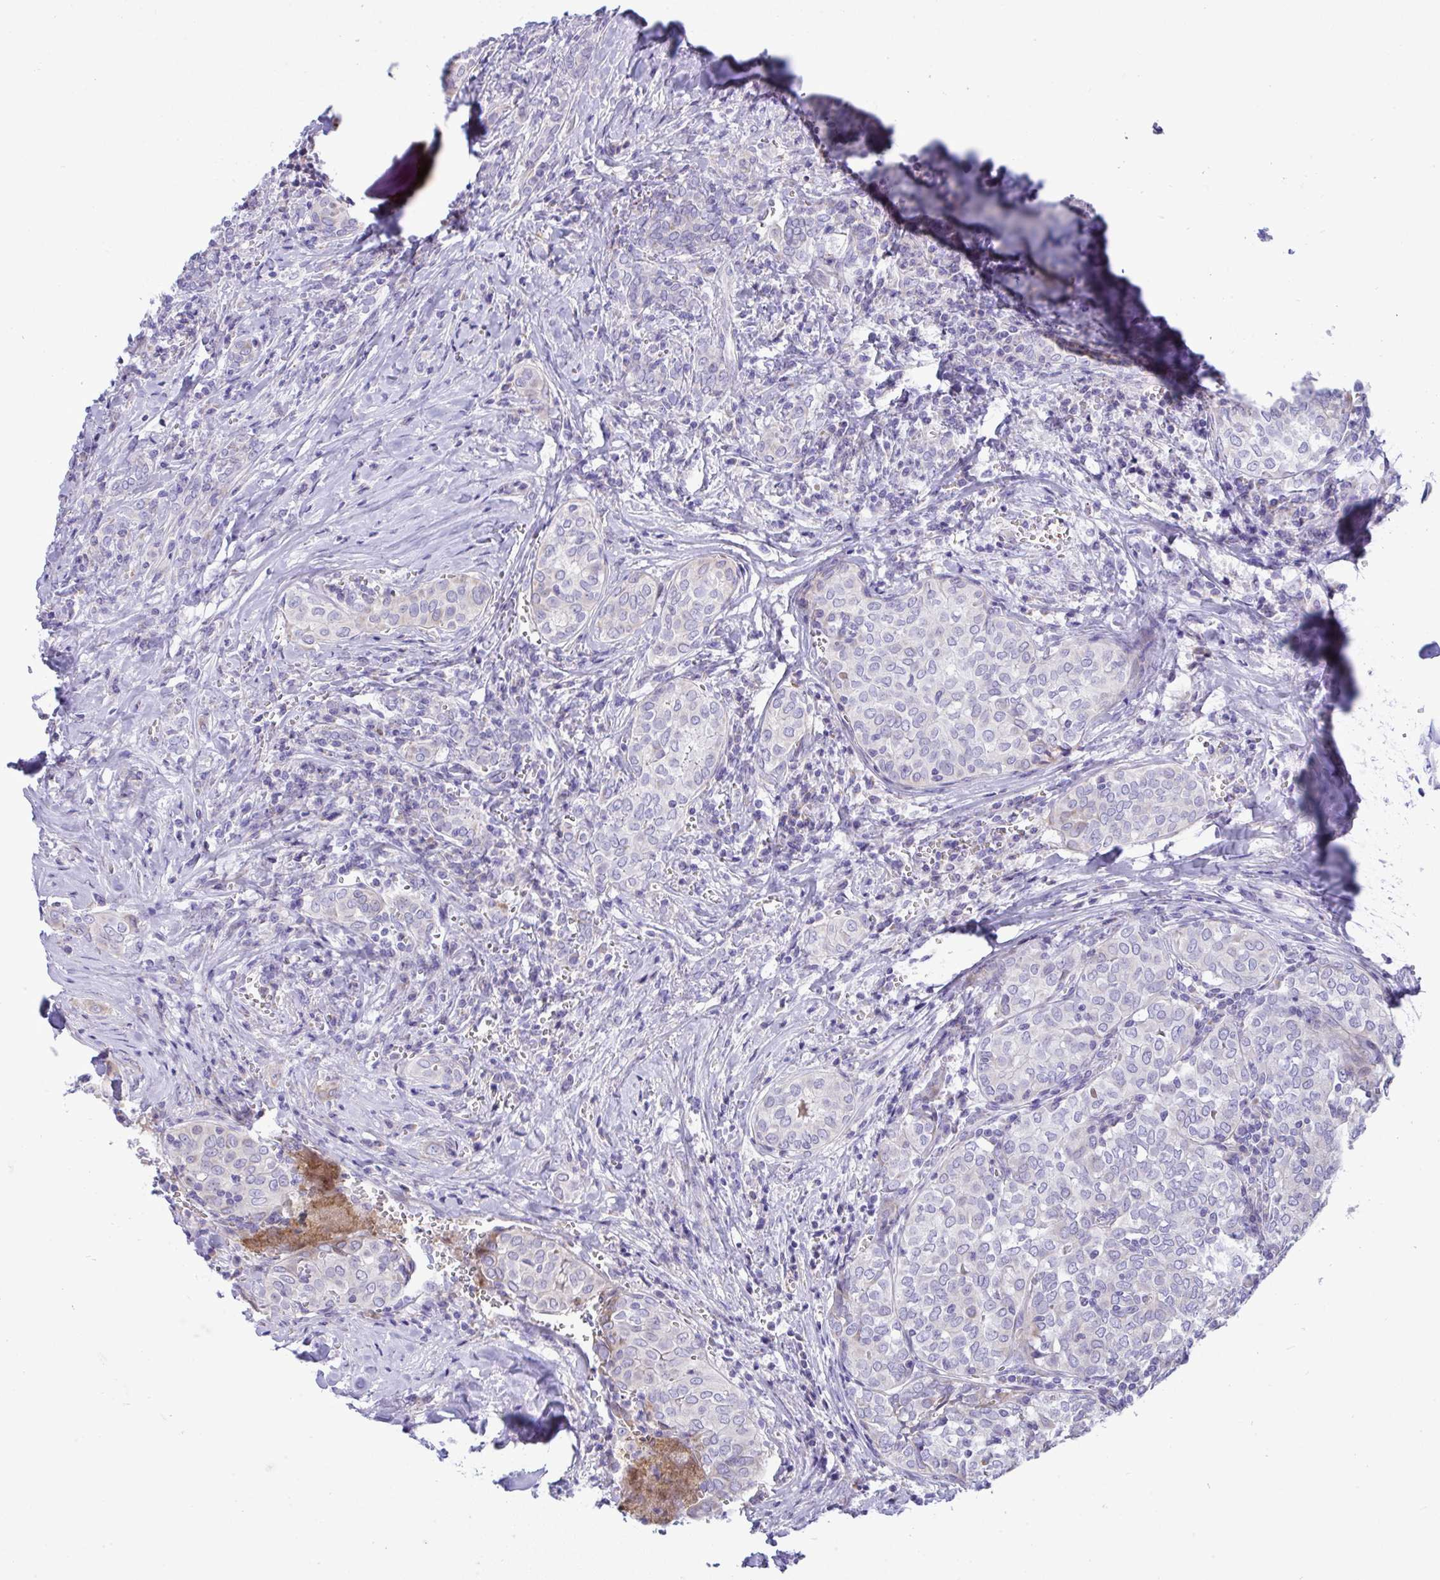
{"staining": {"intensity": "negative", "quantity": "none", "location": "none"}, "tissue": "thyroid cancer", "cell_type": "Tumor cells", "image_type": "cancer", "snomed": [{"axis": "morphology", "description": "Papillary adenocarcinoma, NOS"}, {"axis": "topography", "description": "Thyroid gland"}], "caption": "High power microscopy histopathology image of an immunohistochemistry photomicrograph of thyroid cancer, revealing no significant expression in tumor cells.", "gene": "NTN1", "patient": {"sex": "female", "age": 30}}